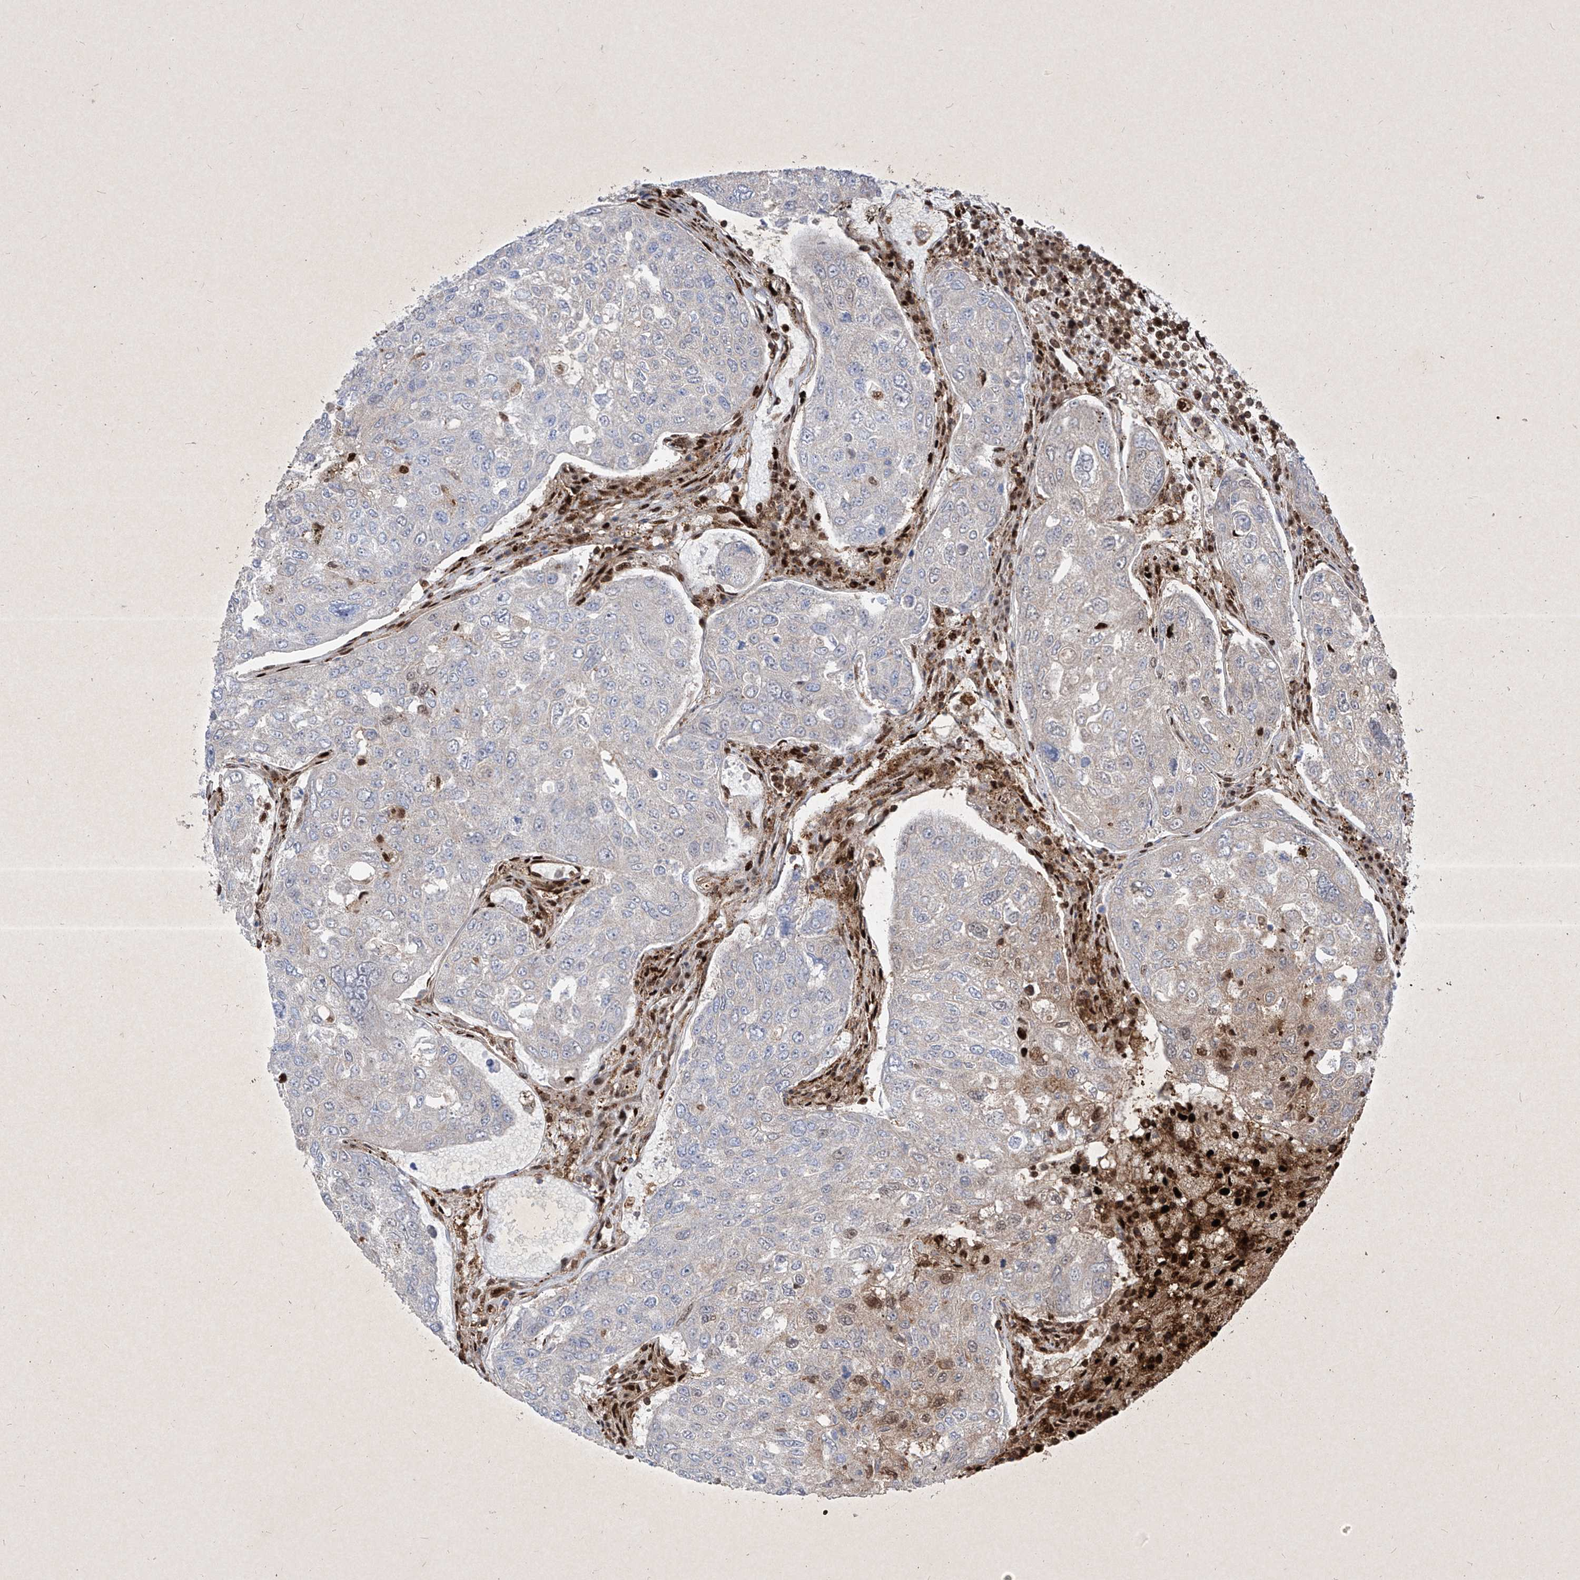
{"staining": {"intensity": "moderate", "quantity": "<25%", "location": "nuclear"}, "tissue": "urothelial cancer", "cell_type": "Tumor cells", "image_type": "cancer", "snomed": [{"axis": "morphology", "description": "Urothelial carcinoma, High grade"}, {"axis": "topography", "description": "Lymph node"}, {"axis": "topography", "description": "Urinary bladder"}], "caption": "Human urothelial cancer stained with a brown dye demonstrates moderate nuclear positive expression in about <25% of tumor cells.", "gene": "PSMB10", "patient": {"sex": "male", "age": 51}}